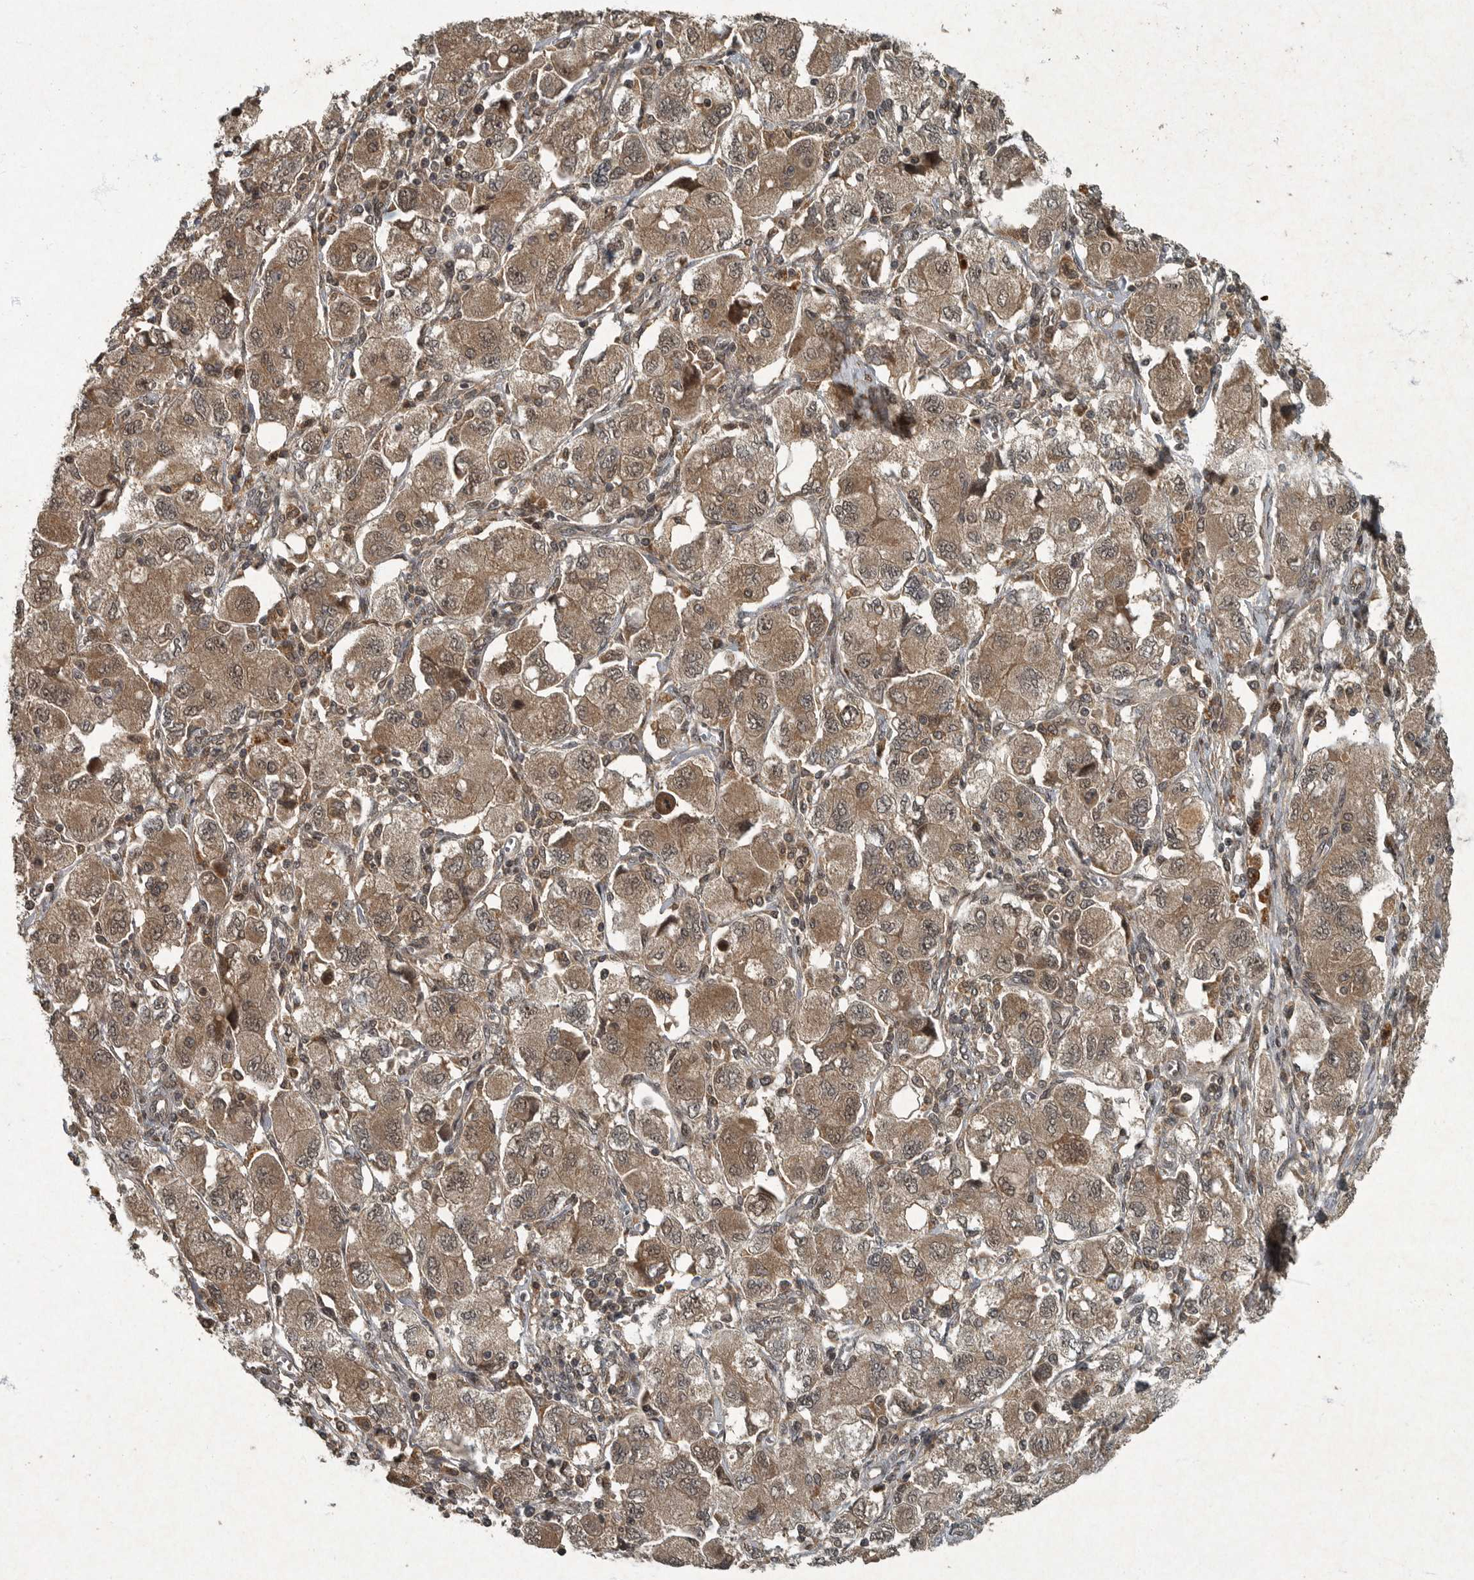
{"staining": {"intensity": "moderate", "quantity": ">75%", "location": "cytoplasmic/membranous,nuclear"}, "tissue": "ovarian cancer", "cell_type": "Tumor cells", "image_type": "cancer", "snomed": [{"axis": "morphology", "description": "Carcinoma, NOS"}, {"axis": "morphology", "description": "Cystadenocarcinoma, serous, NOS"}, {"axis": "topography", "description": "Ovary"}], "caption": "Immunohistochemistry (DAB (3,3'-diaminobenzidine)) staining of human serous cystadenocarcinoma (ovarian) displays moderate cytoplasmic/membranous and nuclear protein positivity in about >75% of tumor cells.", "gene": "FOXO1", "patient": {"sex": "female", "age": 69}}